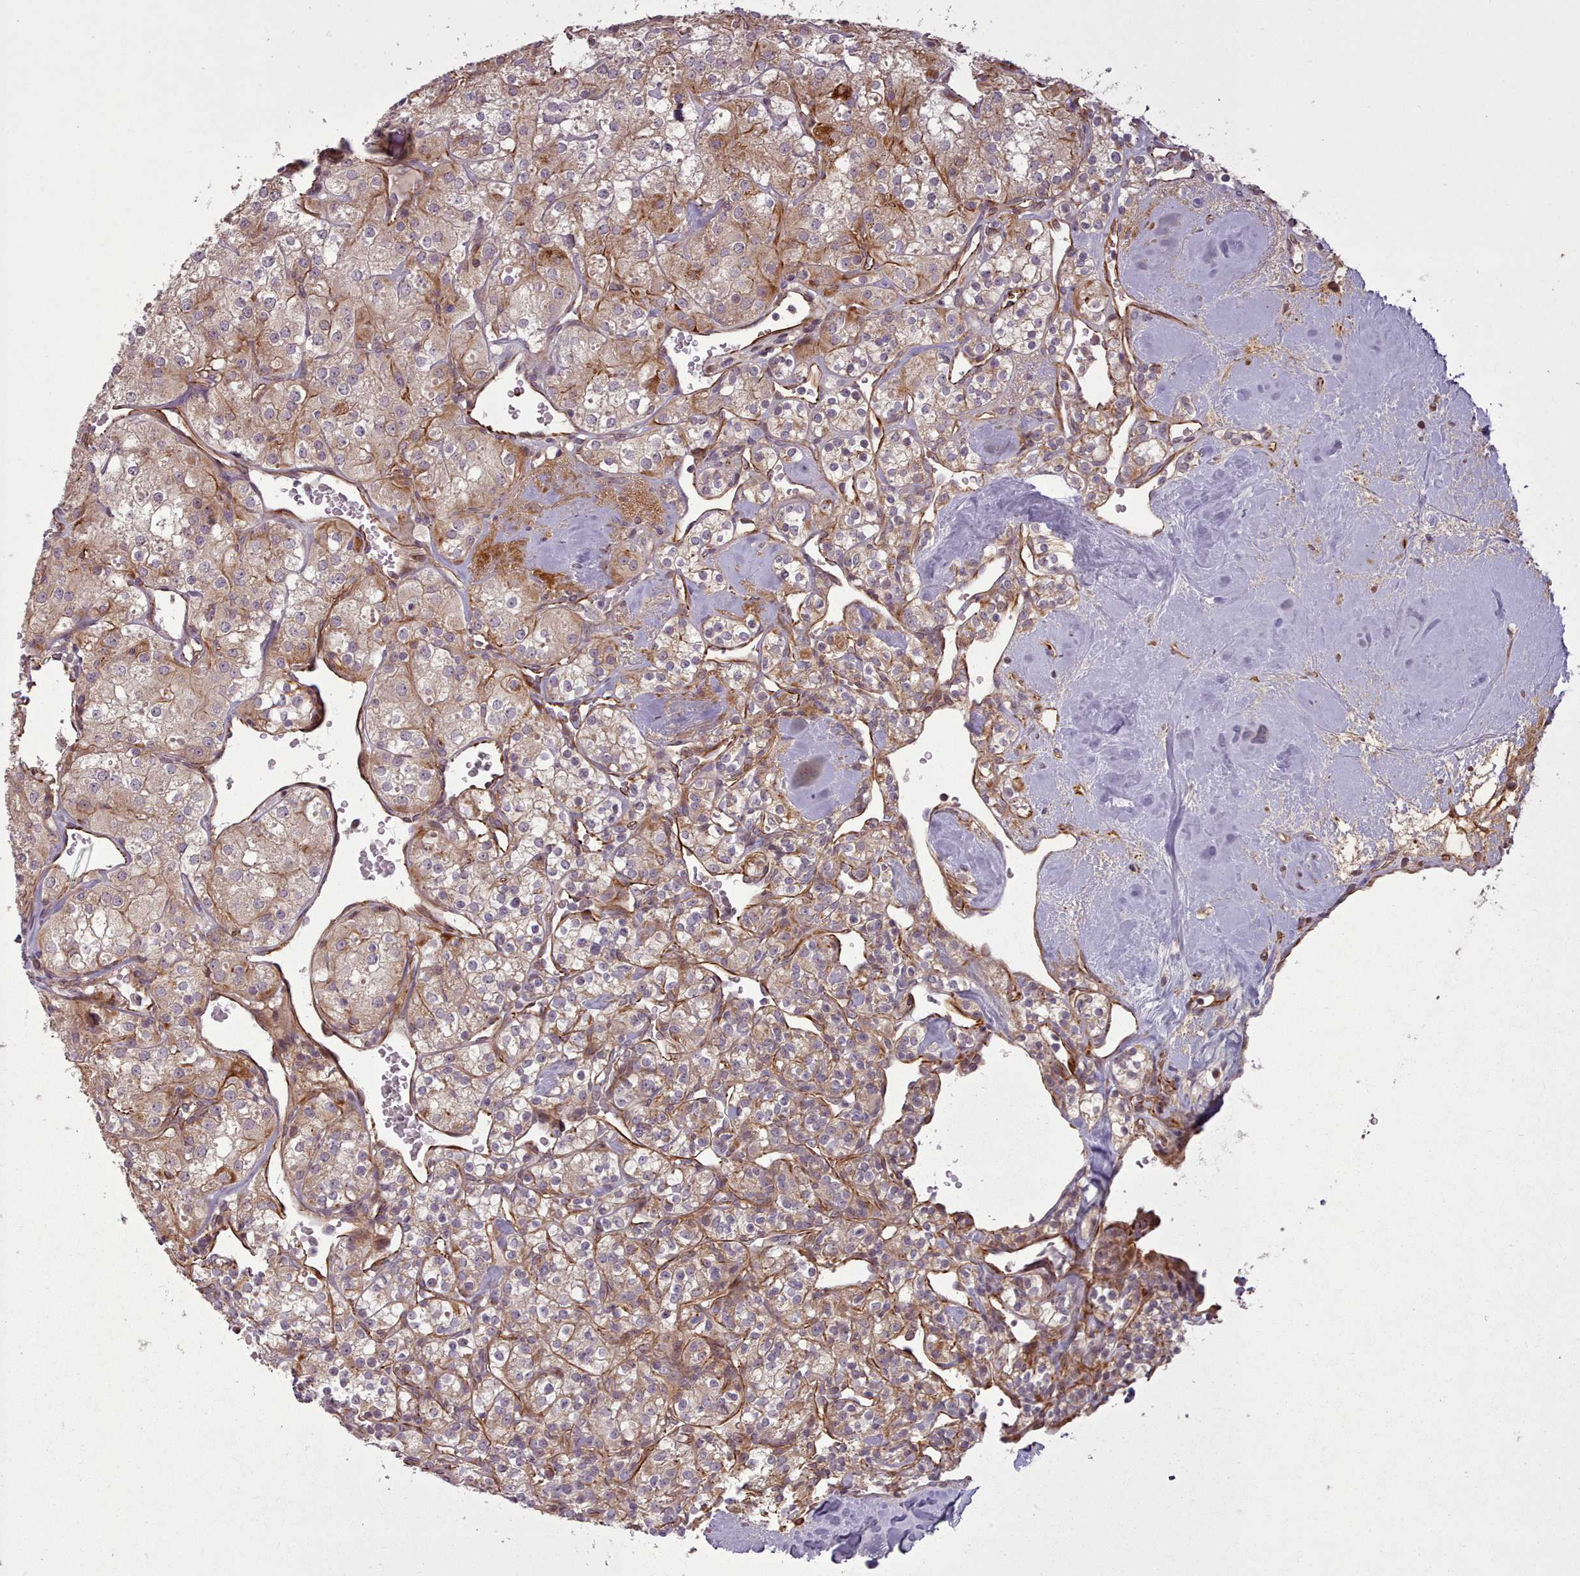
{"staining": {"intensity": "moderate", "quantity": "25%-75%", "location": "cytoplasmic/membranous"}, "tissue": "renal cancer", "cell_type": "Tumor cells", "image_type": "cancer", "snomed": [{"axis": "morphology", "description": "Adenocarcinoma, NOS"}, {"axis": "topography", "description": "Kidney"}], "caption": "Renal cancer stained with immunohistochemistry displays moderate cytoplasmic/membranous staining in approximately 25%-75% of tumor cells.", "gene": "GBGT1", "patient": {"sex": "male", "age": 77}}